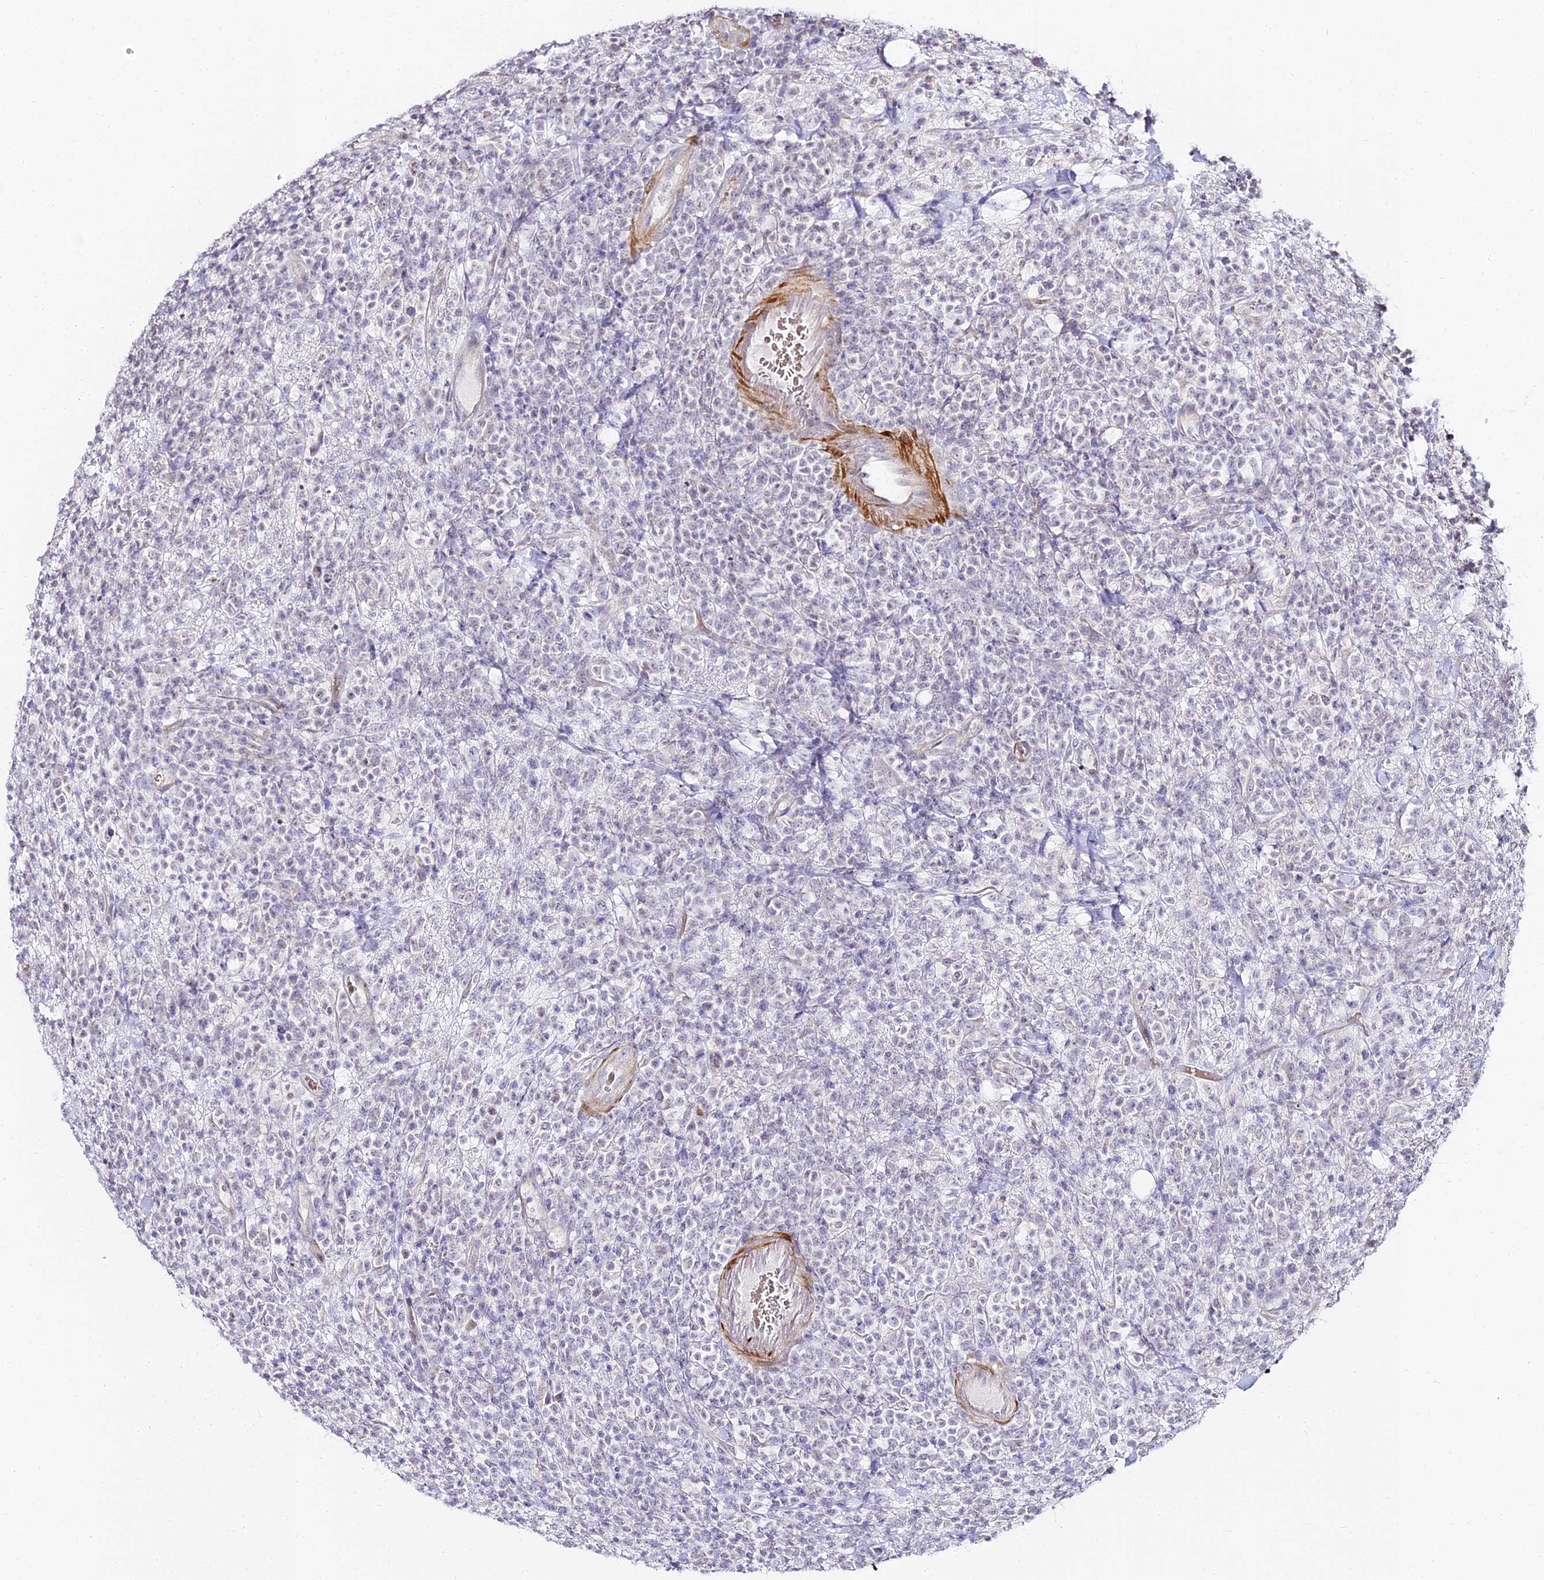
{"staining": {"intensity": "negative", "quantity": "none", "location": "none"}, "tissue": "lymphoma", "cell_type": "Tumor cells", "image_type": "cancer", "snomed": [{"axis": "morphology", "description": "Malignant lymphoma, non-Hodgkin's type, High grade"}, {"axis": "topography", "description": "Colon"}], "caption": "Human malignant lymphoma, non-Hodgkin's type (high-grade) stained for a protein using immunohistochemistry shows no positivity in tumor cells.", "gene": "ALPG", "patient": {"sex": "female", "age": 53}}